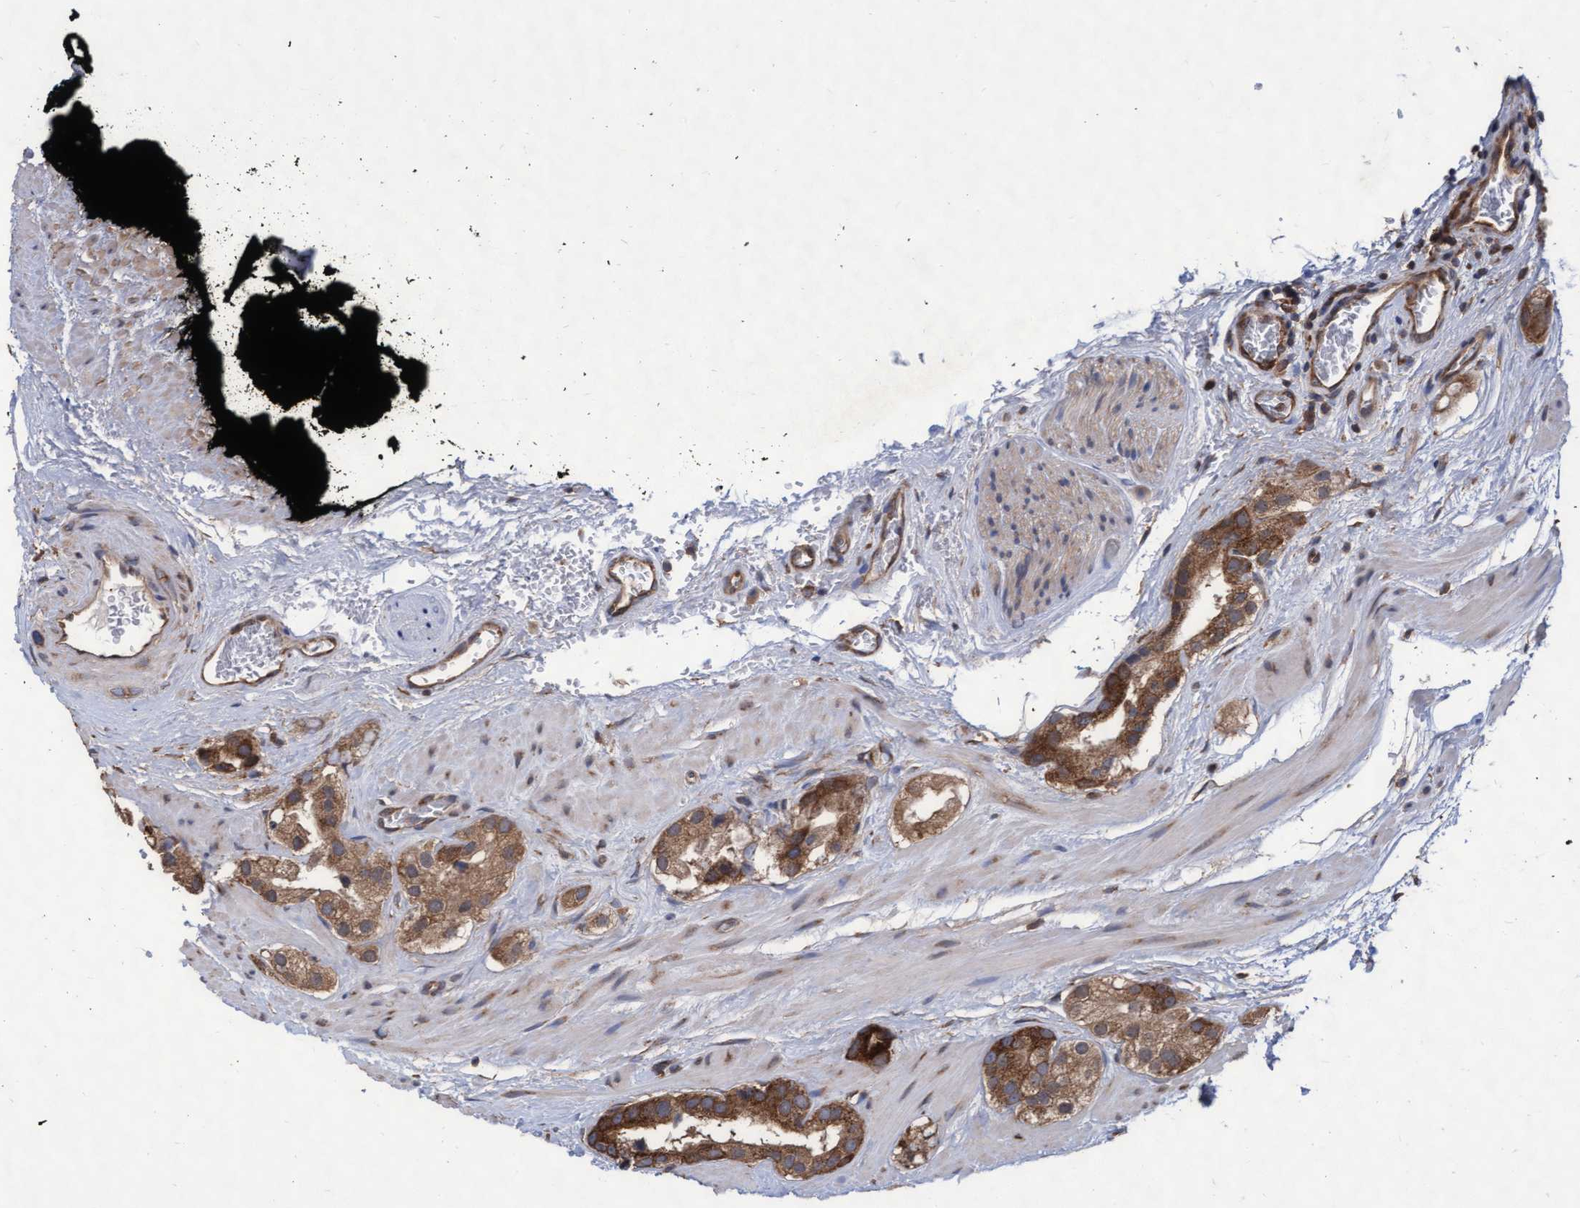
{"staining": {"intensity": "strong", "quantity": ">75%", "location": "cytoplasmic/membranous"}, "tissue": "prostate cancer", "cell_type": "Tumor cells", "image_type": "cancer", "snomed": [{"axis": "morphology", "description": "Adenocarcinoma, High grade"}, {"axis": "topography", "description": "Prostate"}], "caption": "IHC staining of prostate cancer, which exhibits high levels of strong cytoplasmic/membranous staining in approximately >75% of tumor cells indicating strong cytoplasmic/membranous protein positivity. The staining was performed using DAB (3,3'-diaminobenzidine) (brown) for protein detection and nuclei were counterstained in hematoxylin (blue).", "gene": "ABCF2", "patient": {"sex": "male", "age": 63}}